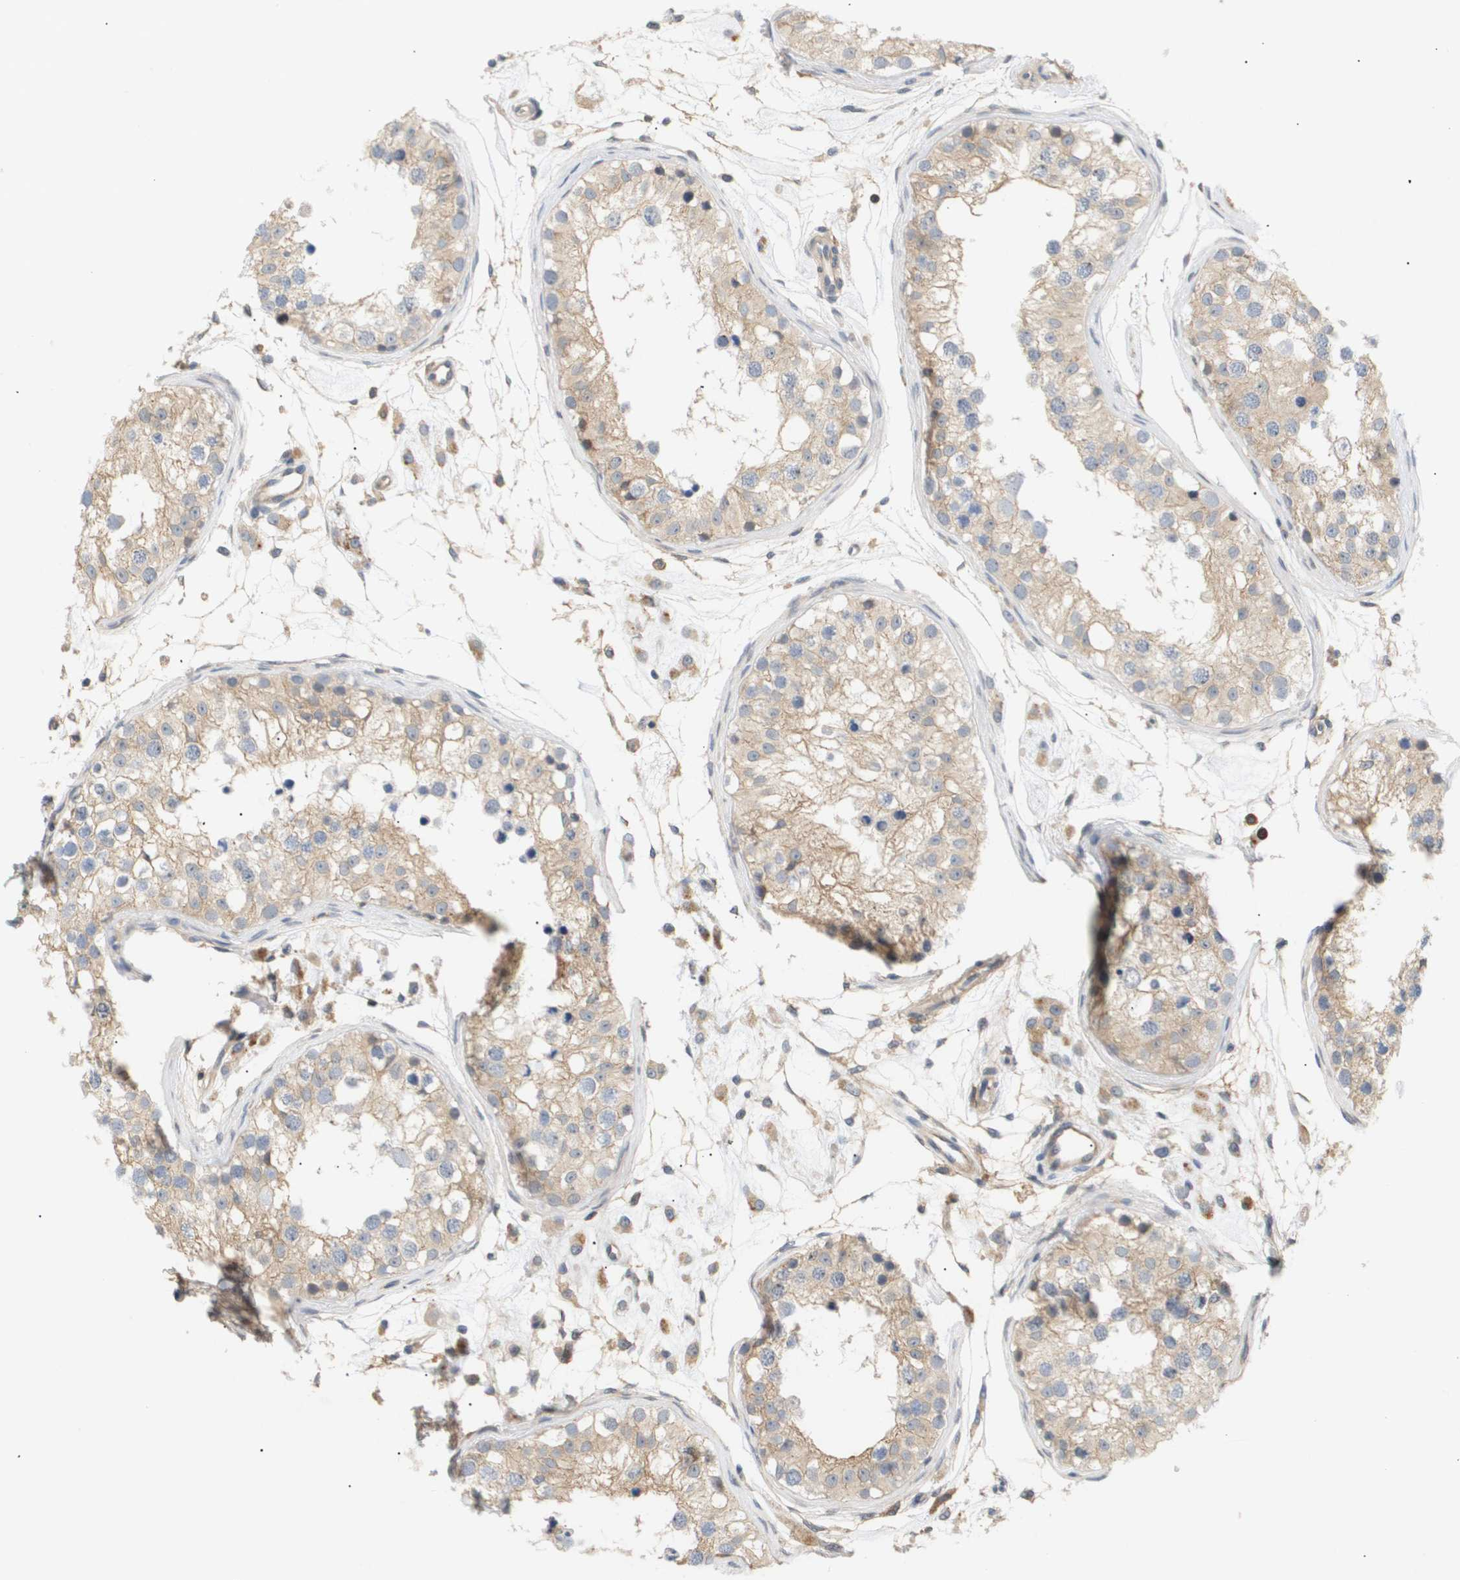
{"staining": {"intensity": "weak", "quantity": ">75%", "location": "cytoplasmic/membranous"}, "tissue": "testis", "cell_type": "Cells in seminiferous ducts", "image_type": "normal", "snomed": [{"axis": "morphology", "description": "Normal tissue, NOS"}, {"axis": "morphology", "description": "Adenocarcinoma, metastatic, NOS"}, {"axis": "topography", "description": "Testis"}], "caption": "A low amount of weak cytoplasmic/membranous positivity is appreciated in approximately >75% of cells in seminiferous ducts in unremarkable testis. (Stains: DAB in brown, nuclei in blue, Microscopy: brightfield microscopy at high magnification).", "gene": "CORO2B", "patient": {"sex": "male", "age": 26}}